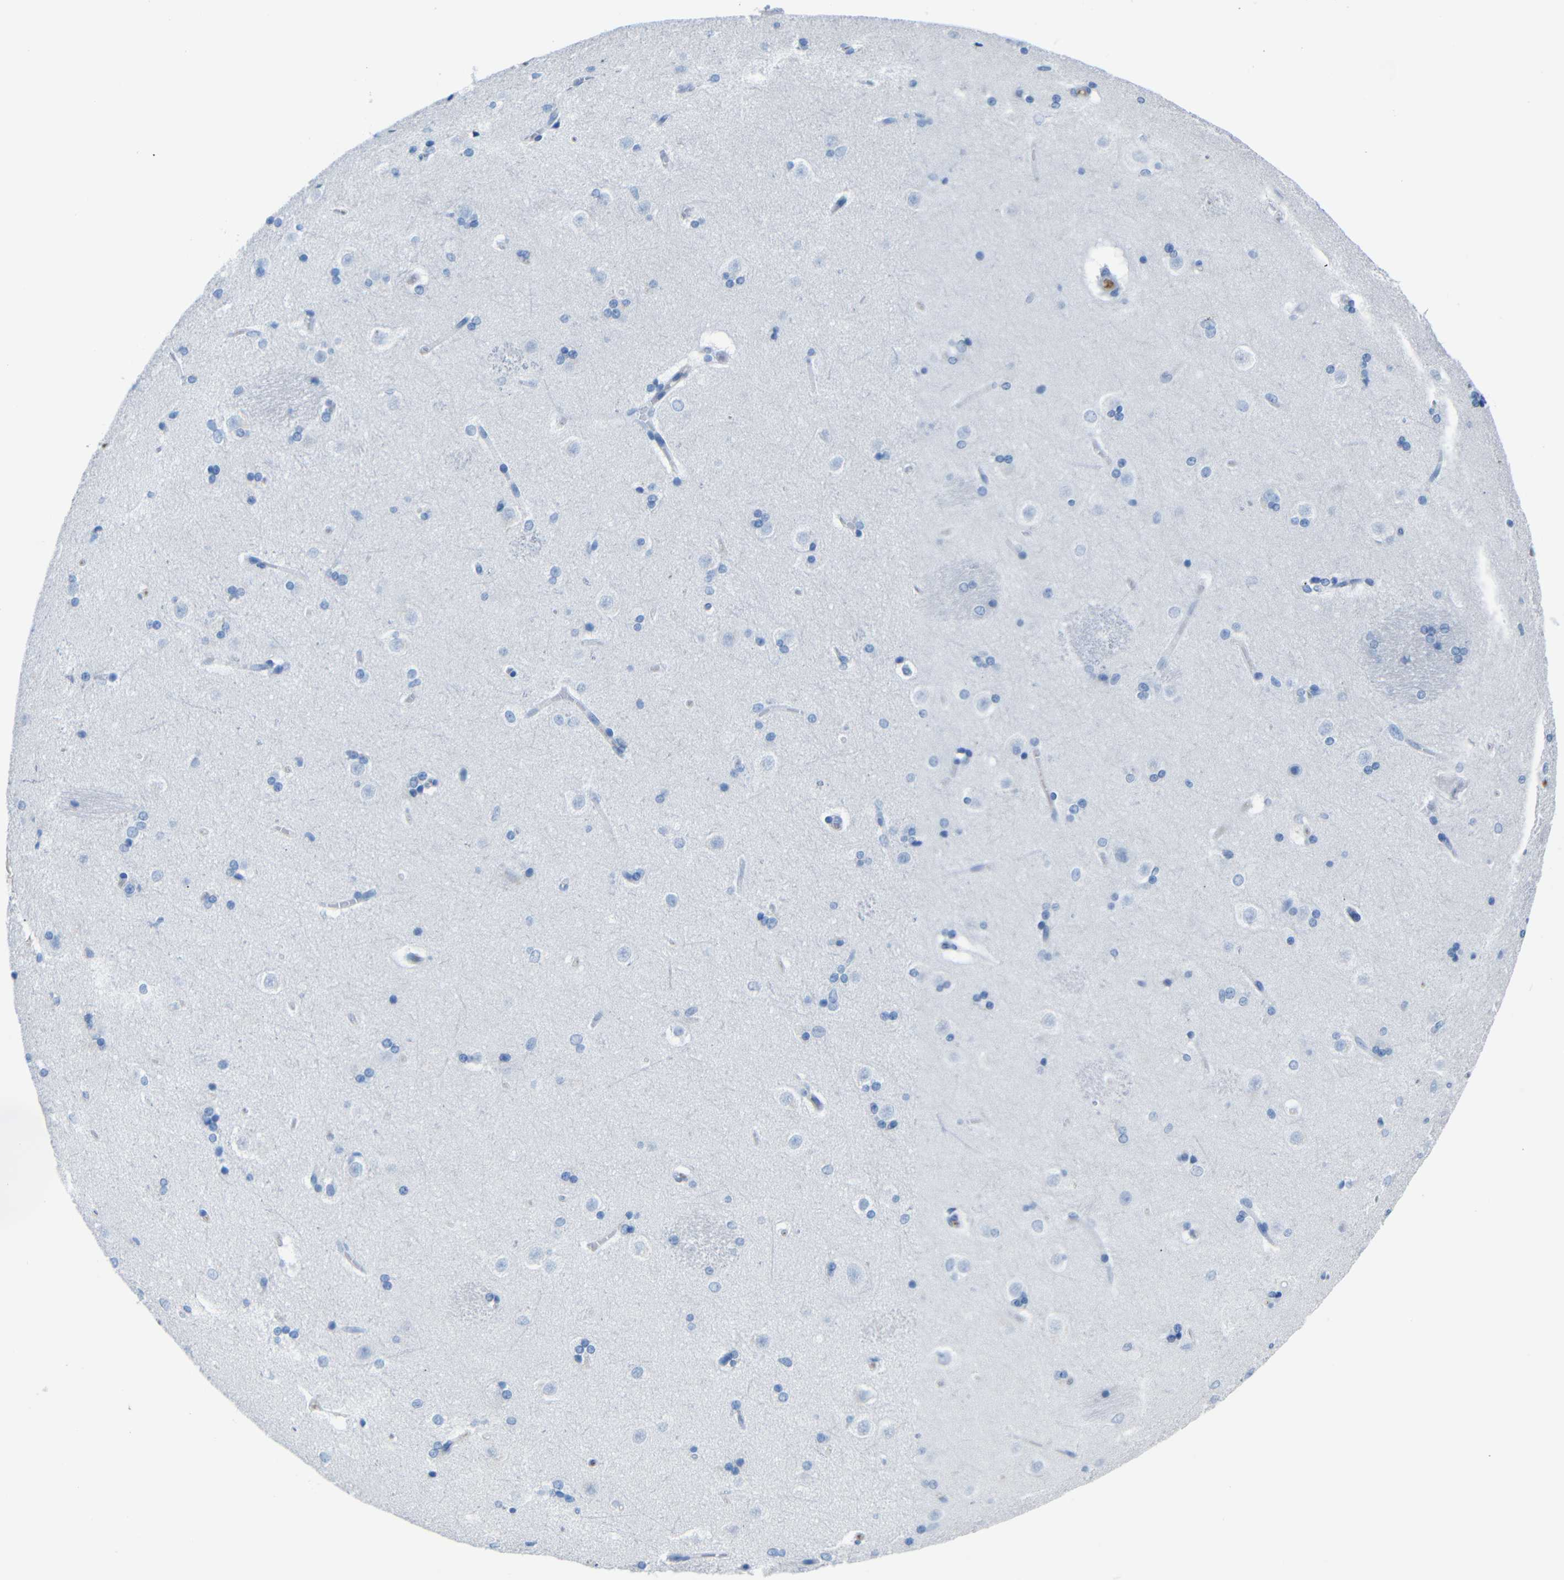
{"staining": {"intensity": "negative", "quantity": "none", "location": "none"}, "tissue": "caudate", "cell_type": "Glial cells", "image_type": "normal", "snomed": [{"axis": "morphology", "description": "Normal tissue, NOS"}, {"axis": "topography", "description": "Lateral ventricle wall"}], "caption": "An image of caudate stained for a protein reveals no brown staining in glial cells.", "gene": "SERPINA1", "patient": {"sex": "female", "age": 19}}